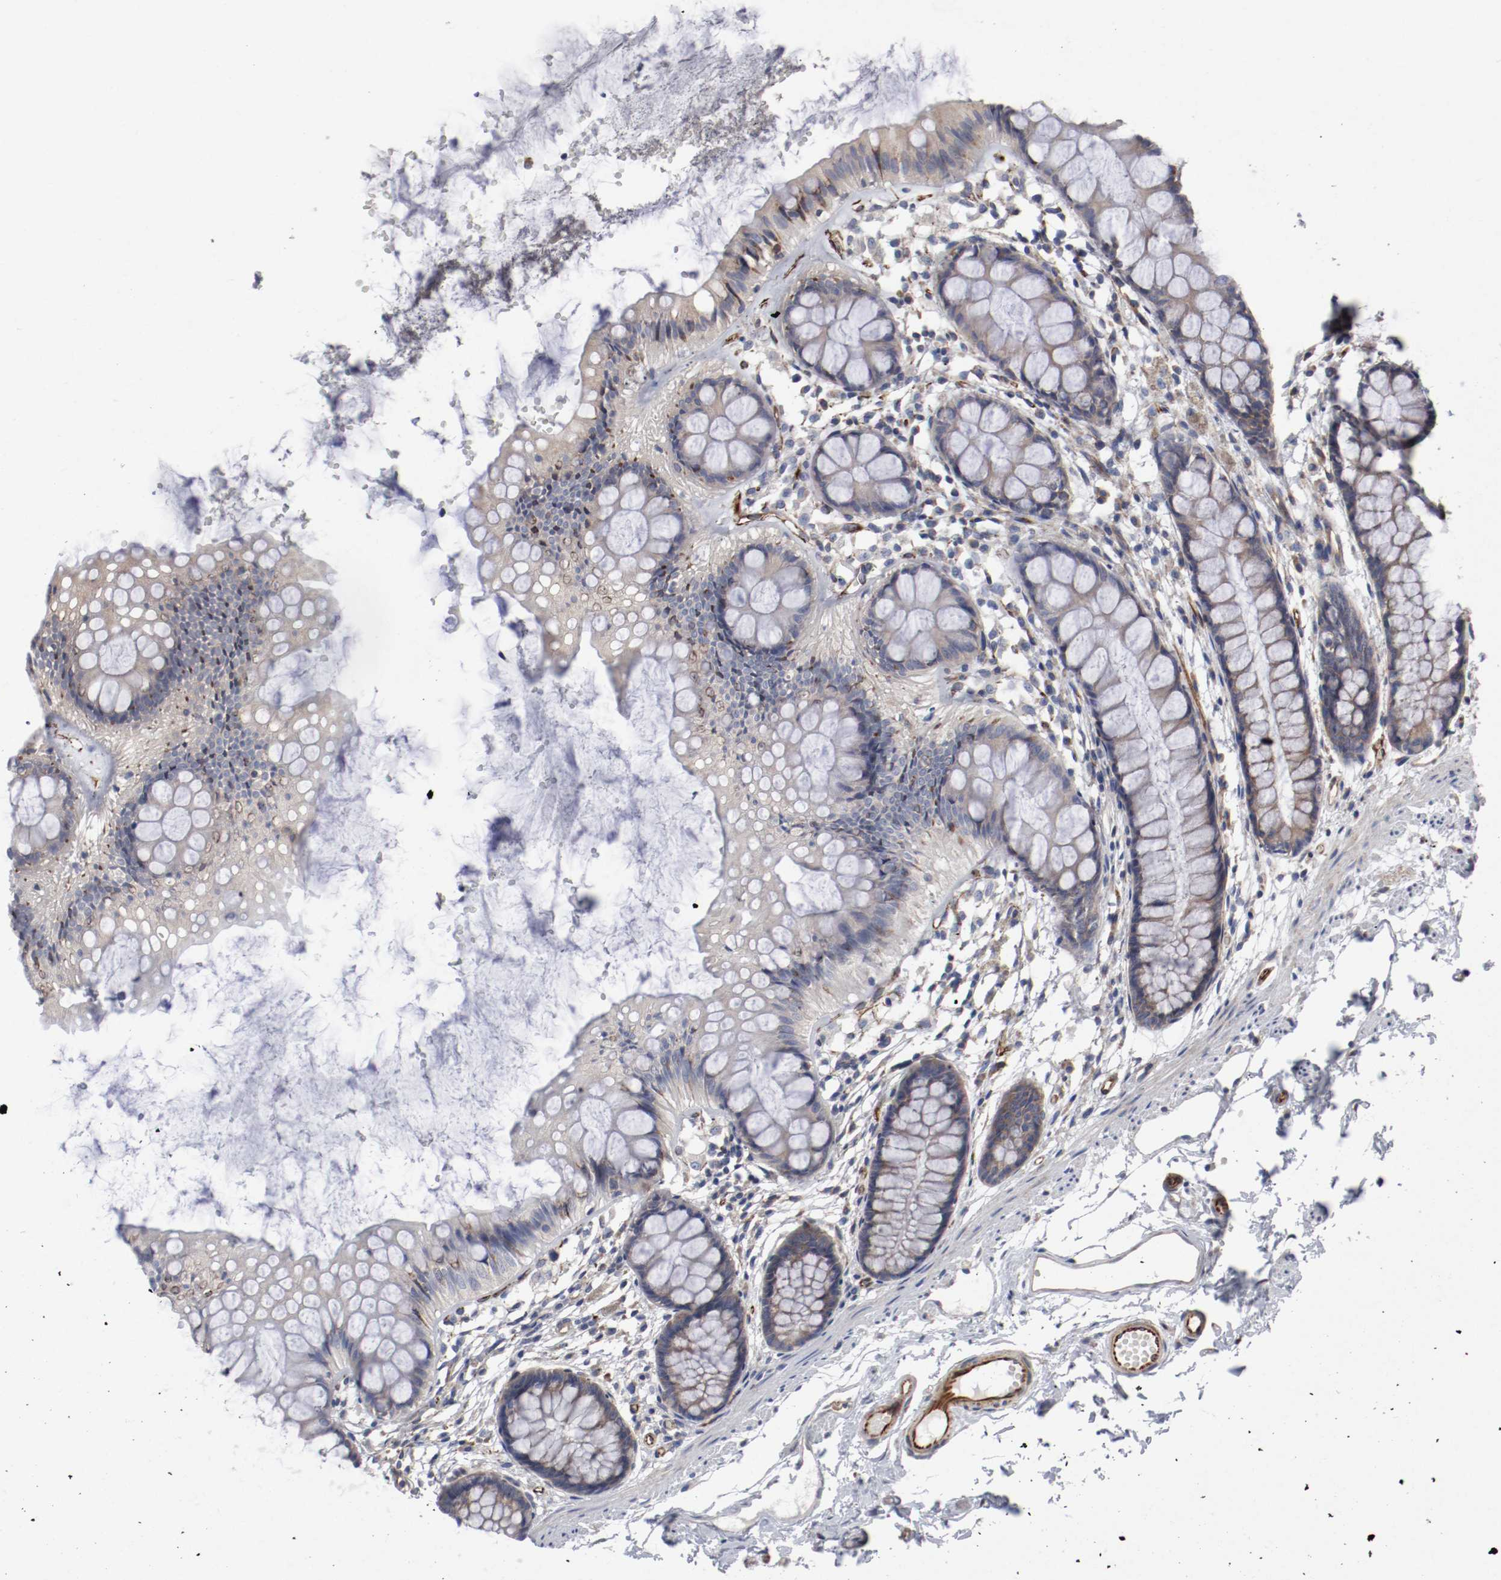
{"staining": {"intensity": "strong", "quantity": ">75%", "location": "cytoplasmic/membranous"}, "tissue": "rectum", "cell_type": "Glandular cells", "image_type": "normal", "snomed": [{"axis": "morphology", "description": "Normal tissue, NOS"}, {"axis": "topography", "description": "Rectum"}], "caption": "A histopathology image showing strong cytoplasmic/membranous staining in about >75% of glandular cells in benign rectum, as visualized by brown immunohistochemical staining.", "gene": "GIT1", "patient": {"sex": "female", "age": 66}}